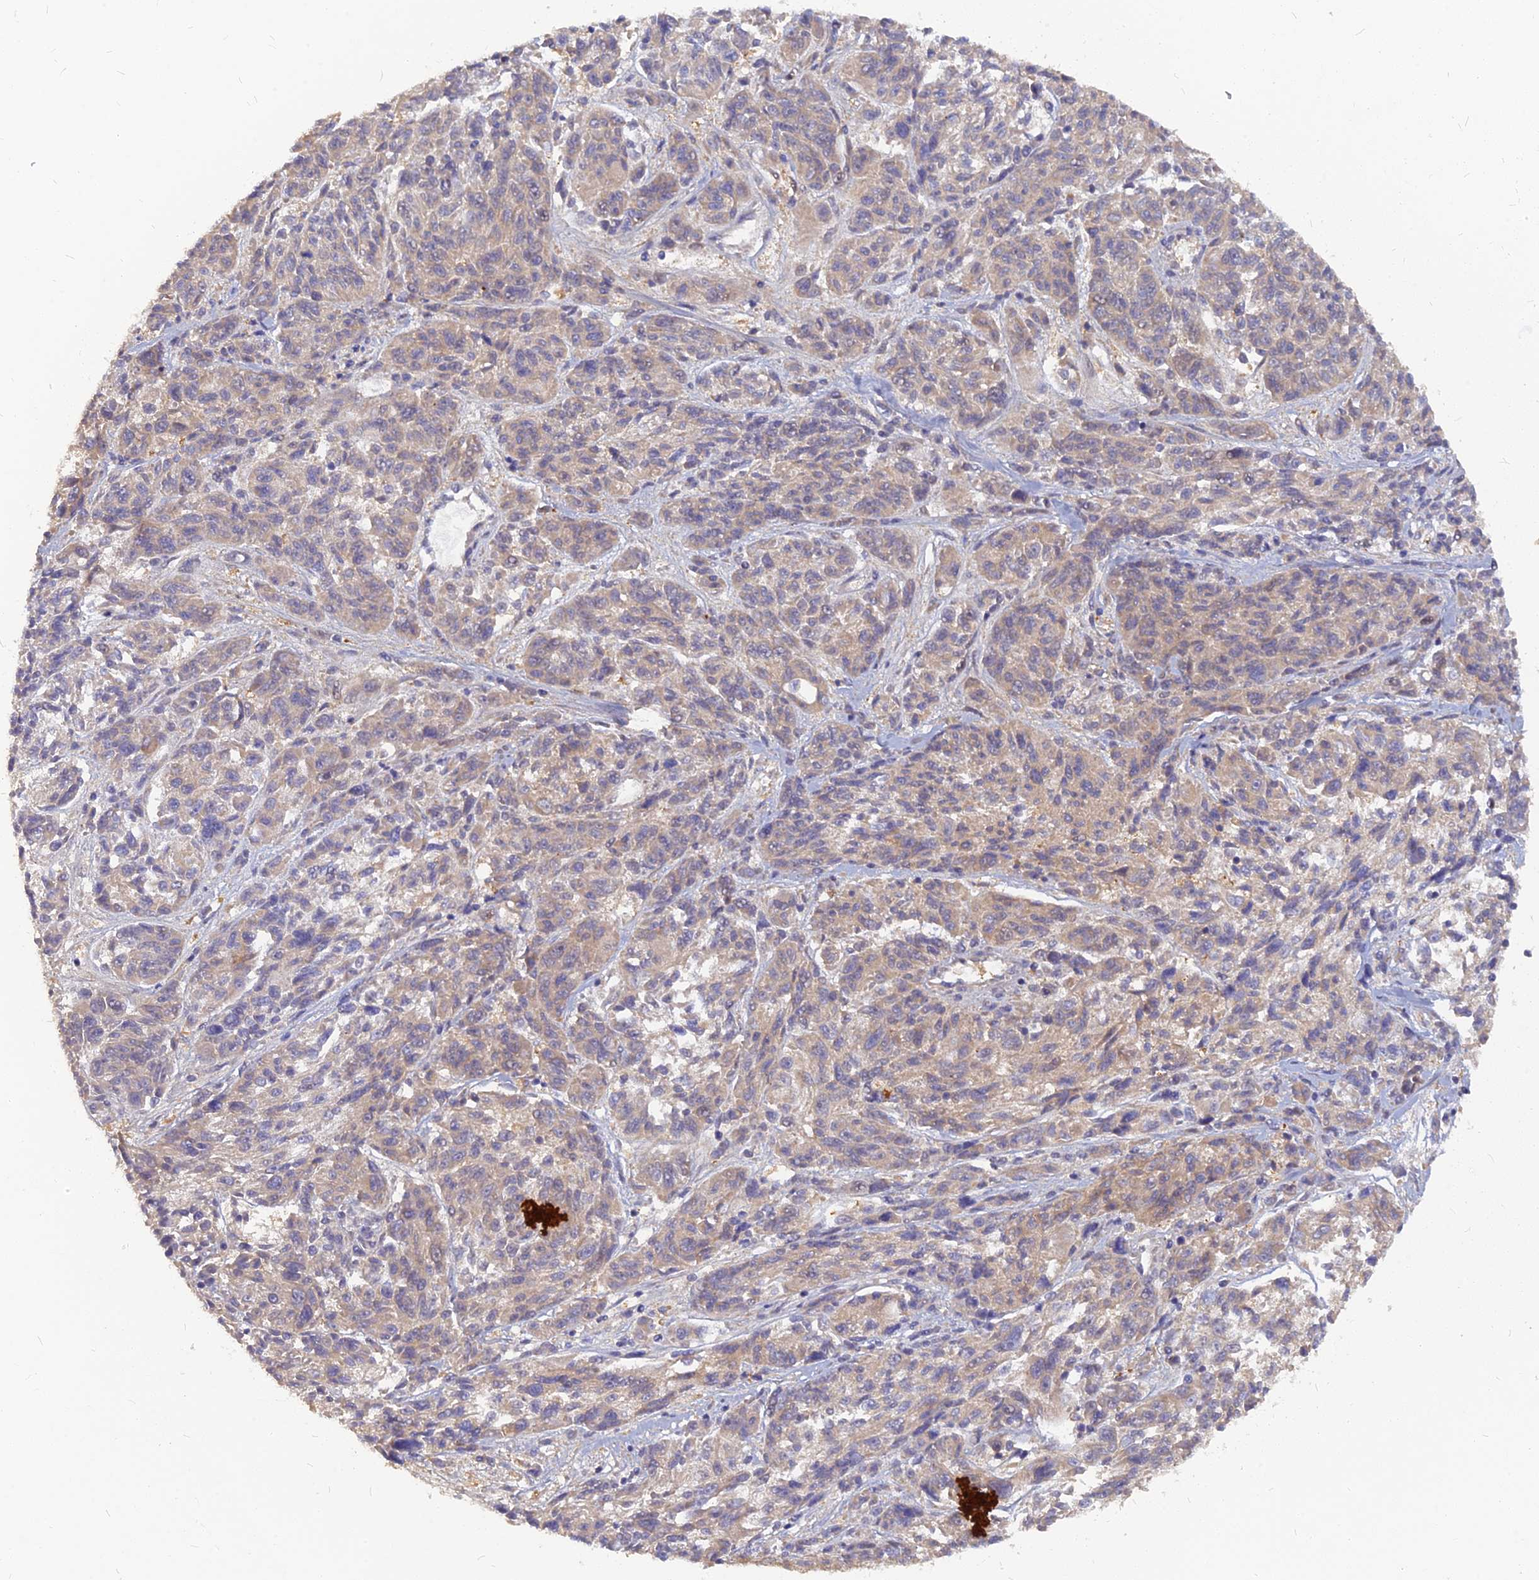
{"staining": {"intensity": "weak", "quantity": ">75%", "location": "cytoplasmic/membranous"}, "tissue": "melanoma", "cell_type": "Tumor cells", "image_type": "cancer", "snomed": [{"axis": "morphology", "description": "Malignant melanoma, NOS"}, {"axis": "topography", "description": "Skin"}], "caption": "A high-resolution photomicrograph shows IHC staining of malignant melanoma, which exhibits weak cytoplasmic/membranous positivity in about >75% of tumor cells.", "gene": "ARL2BP", "patient": {"sex": "male", "age": 53}}